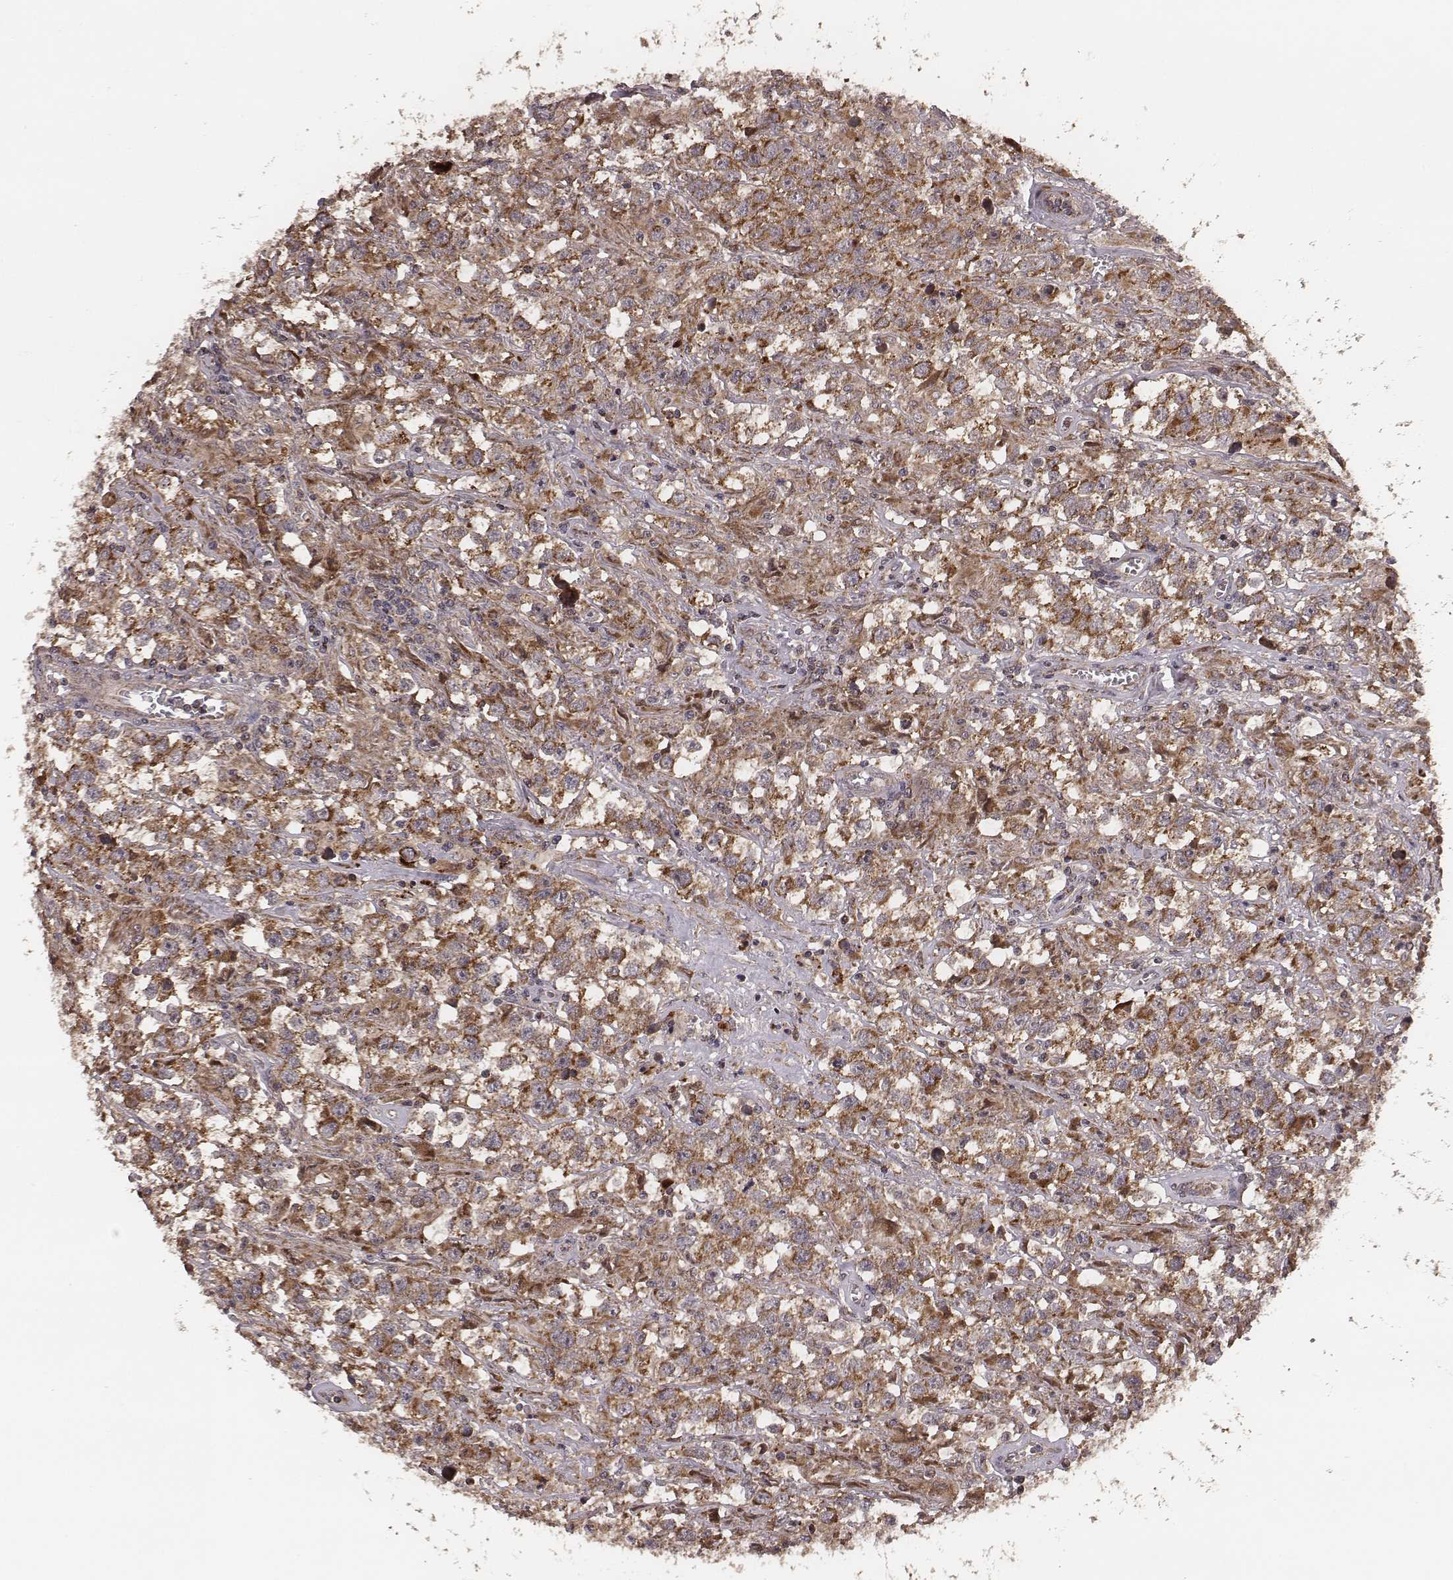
{"staining": {"intensity": "moderate", "quantity": ">75%", "location": "cytoplasmic/membranous"}, "tissue": "testis cancer", "cell_type": "Tumor cells", "image_type": "cancer", "snomed": [{"axis": "morphology", "description": "Seminoma, NOS"}, {"axis": "topography", "description": "Testis"}], "caption": "Immunohistochemical staining of human testis cancer demonstrates medium levels of moderate cytoplasmic/membranous protein positivity in approximately >75% of tumor cells. (Stains: DAB in brown, nuclei in blue, Microscopy: brightfield microscopy at high magnification).", "gene": "ZDHHC21", "patient": {"sex": "male", "age": 43}}